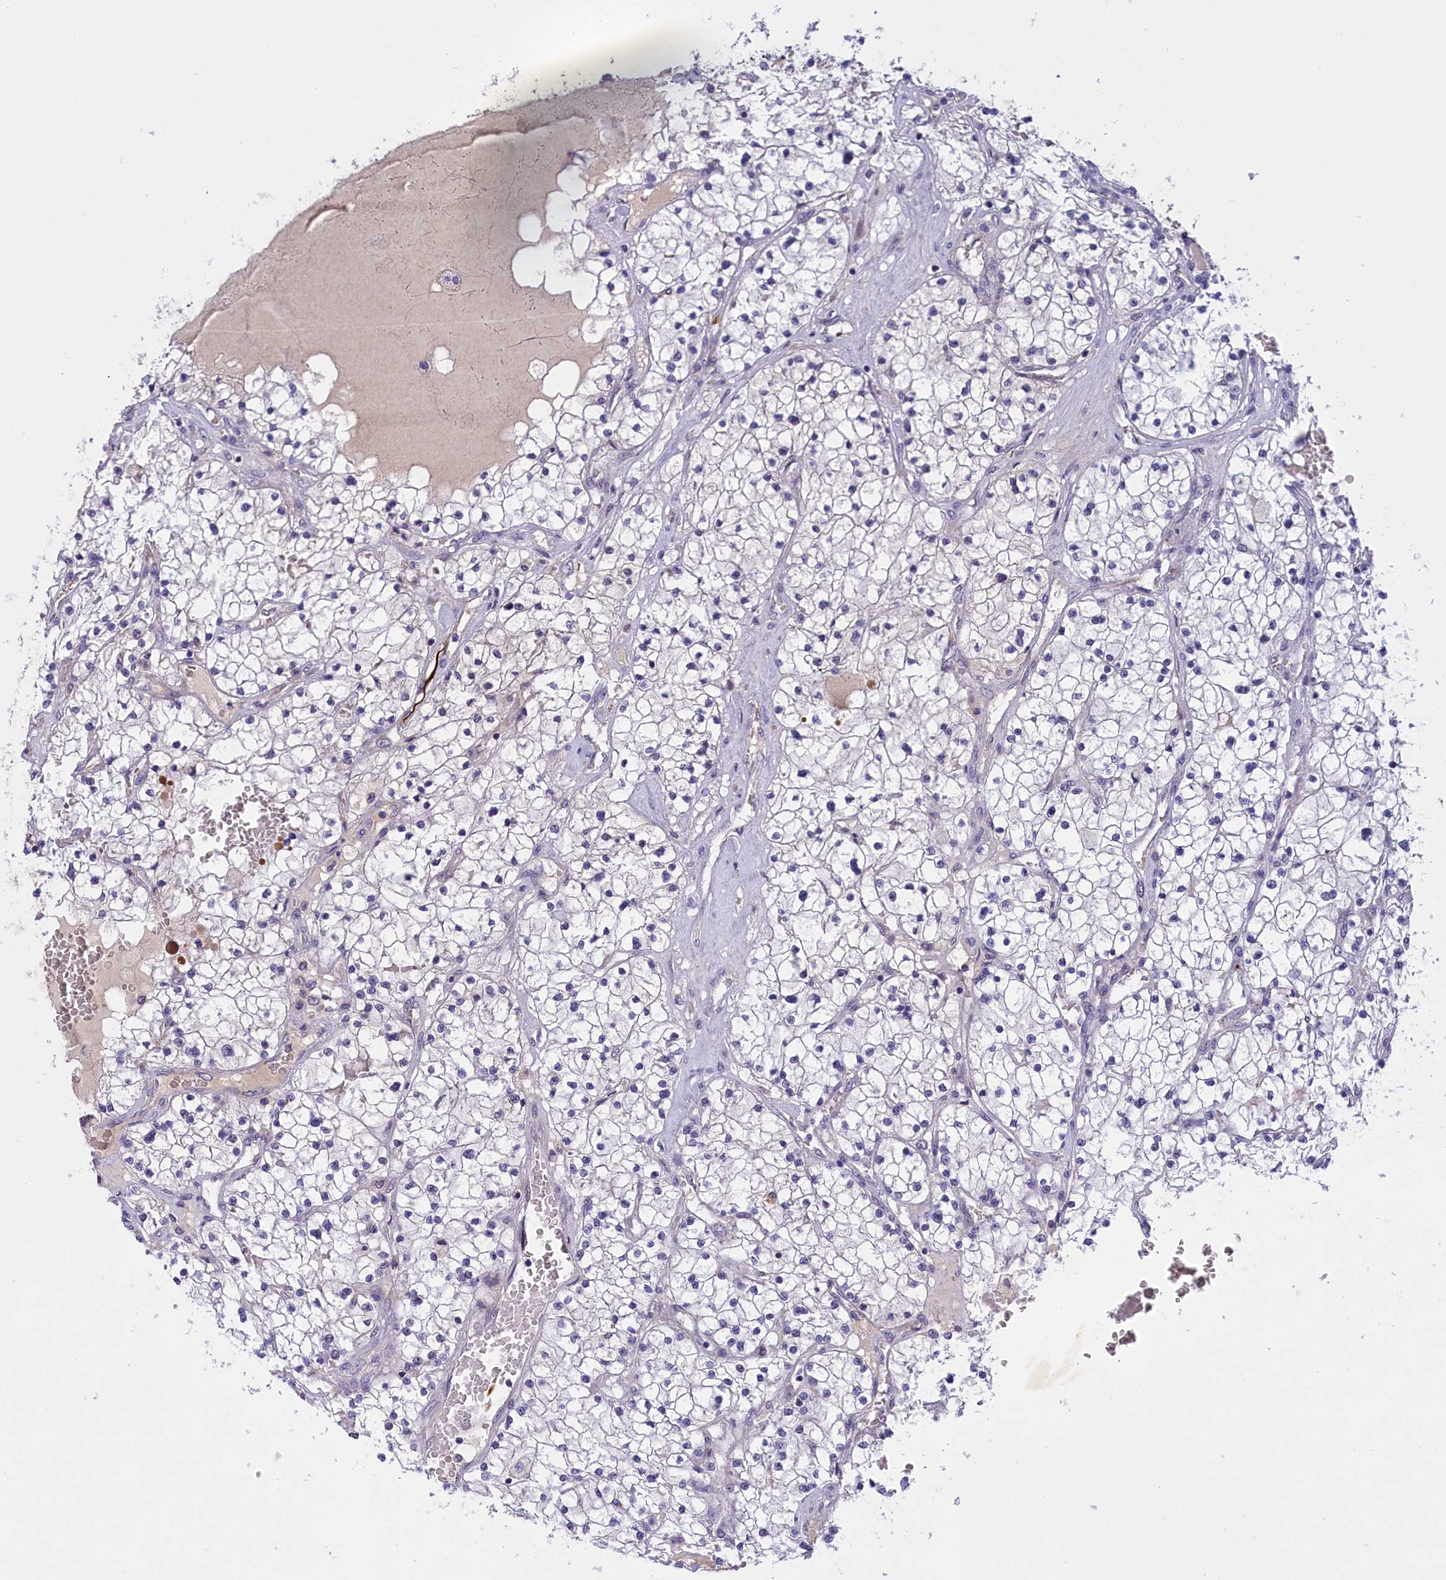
{"staining": {"intensity": "negative", "quantity": "none", "location": "none"}, "tissue": "renal cancer", "cell_type": "Tumor cells", "image_type": "cancer", "snomed": [{"axis": "morphology", "description": "Normal tissue, NOS"}, {"axis": "morphology", "description": "Adenocarcinoma, NOS"}, {"axis": "topography", "description": "Kidney"}], "caption": "Image shows no significant protein staining in tumor cells of renal cancer (adenocarcinoma).", "gene": "FAM149B1", "patient": {"sex": "male", "age": 68}}